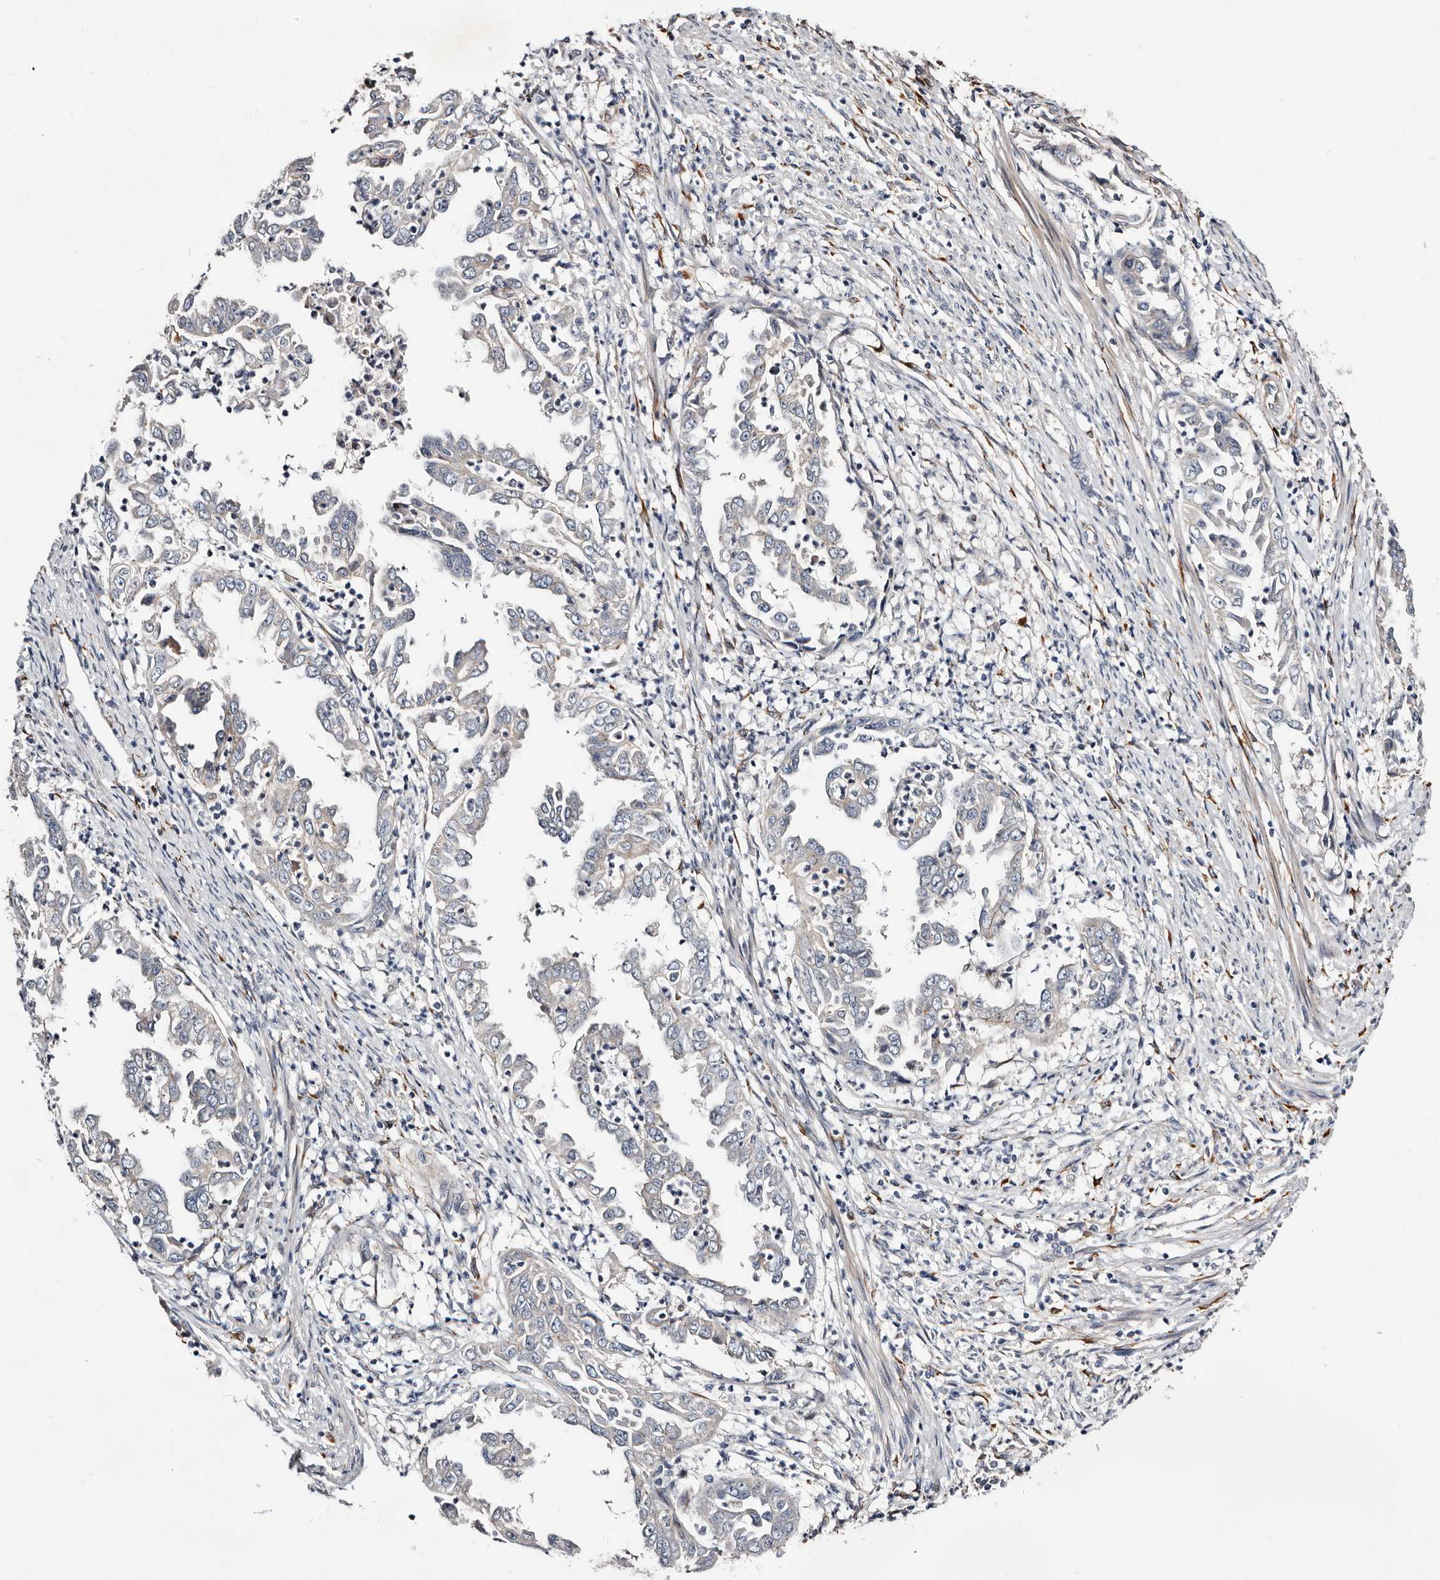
{"staining": {"intensity": "negative", "quantity": "none", "location": "none"}, "tissue": "endometrial cancer", "cell_type": "Tumor cells", "image_type": "cancer", "snomed": [{"axis": "morphology", "description": "Adenocarcinoma, NOS"}, {"axis": "topography", "description": "Endometrium"}], "caption": "Immunohistochemical staining of human endometrial adenocarcinoma shows no significant positivity in tumor cells.", "gene": "USH1C", "patient": {"sex": "female", "age": 85}}